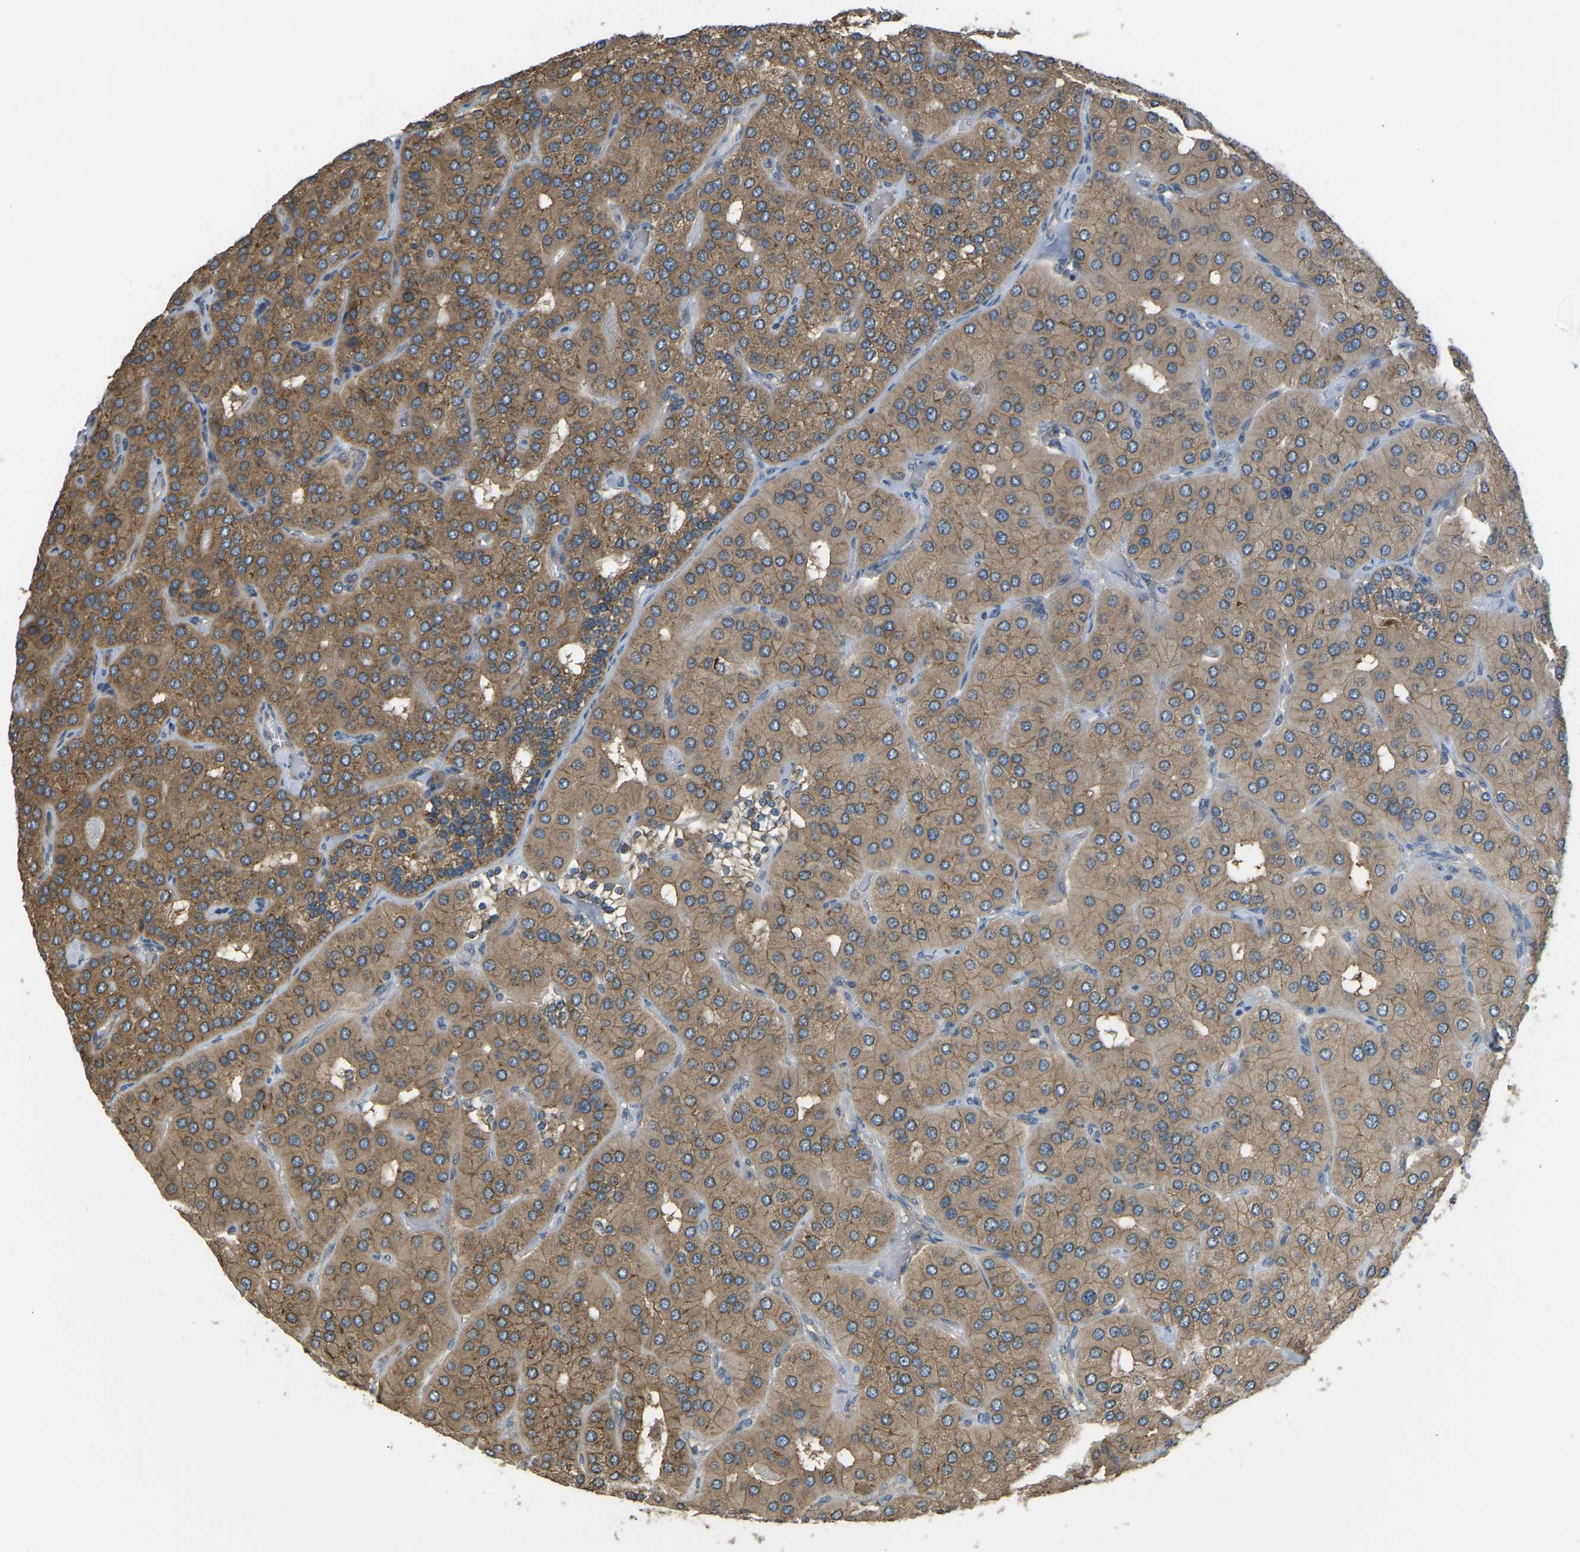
{"staining": {"intensity": "moderate", "quantity": ">75%", "location": "cytoplasmic/membranous"}, "tissue": "parathyroid gland", "cell_type": "Glandular cells", "image_type": "normal", "snomed": [{"axis": "morphology", "description": "Normal tissue, NOS"}, {"axis": "morphology", "description": "Adenoma, NOS"}, {"axis": "topography", "description": "Parathyroid gland"}], "caption": "Approximately >75% of glandular cells in benign parathyroid gland reveal moderate cytoplasmic/membranous protein staining as visualized by brown immunohistochemical staining.", "gene": "AIMP1", "patient": {"sex": "female", "age": 86}}